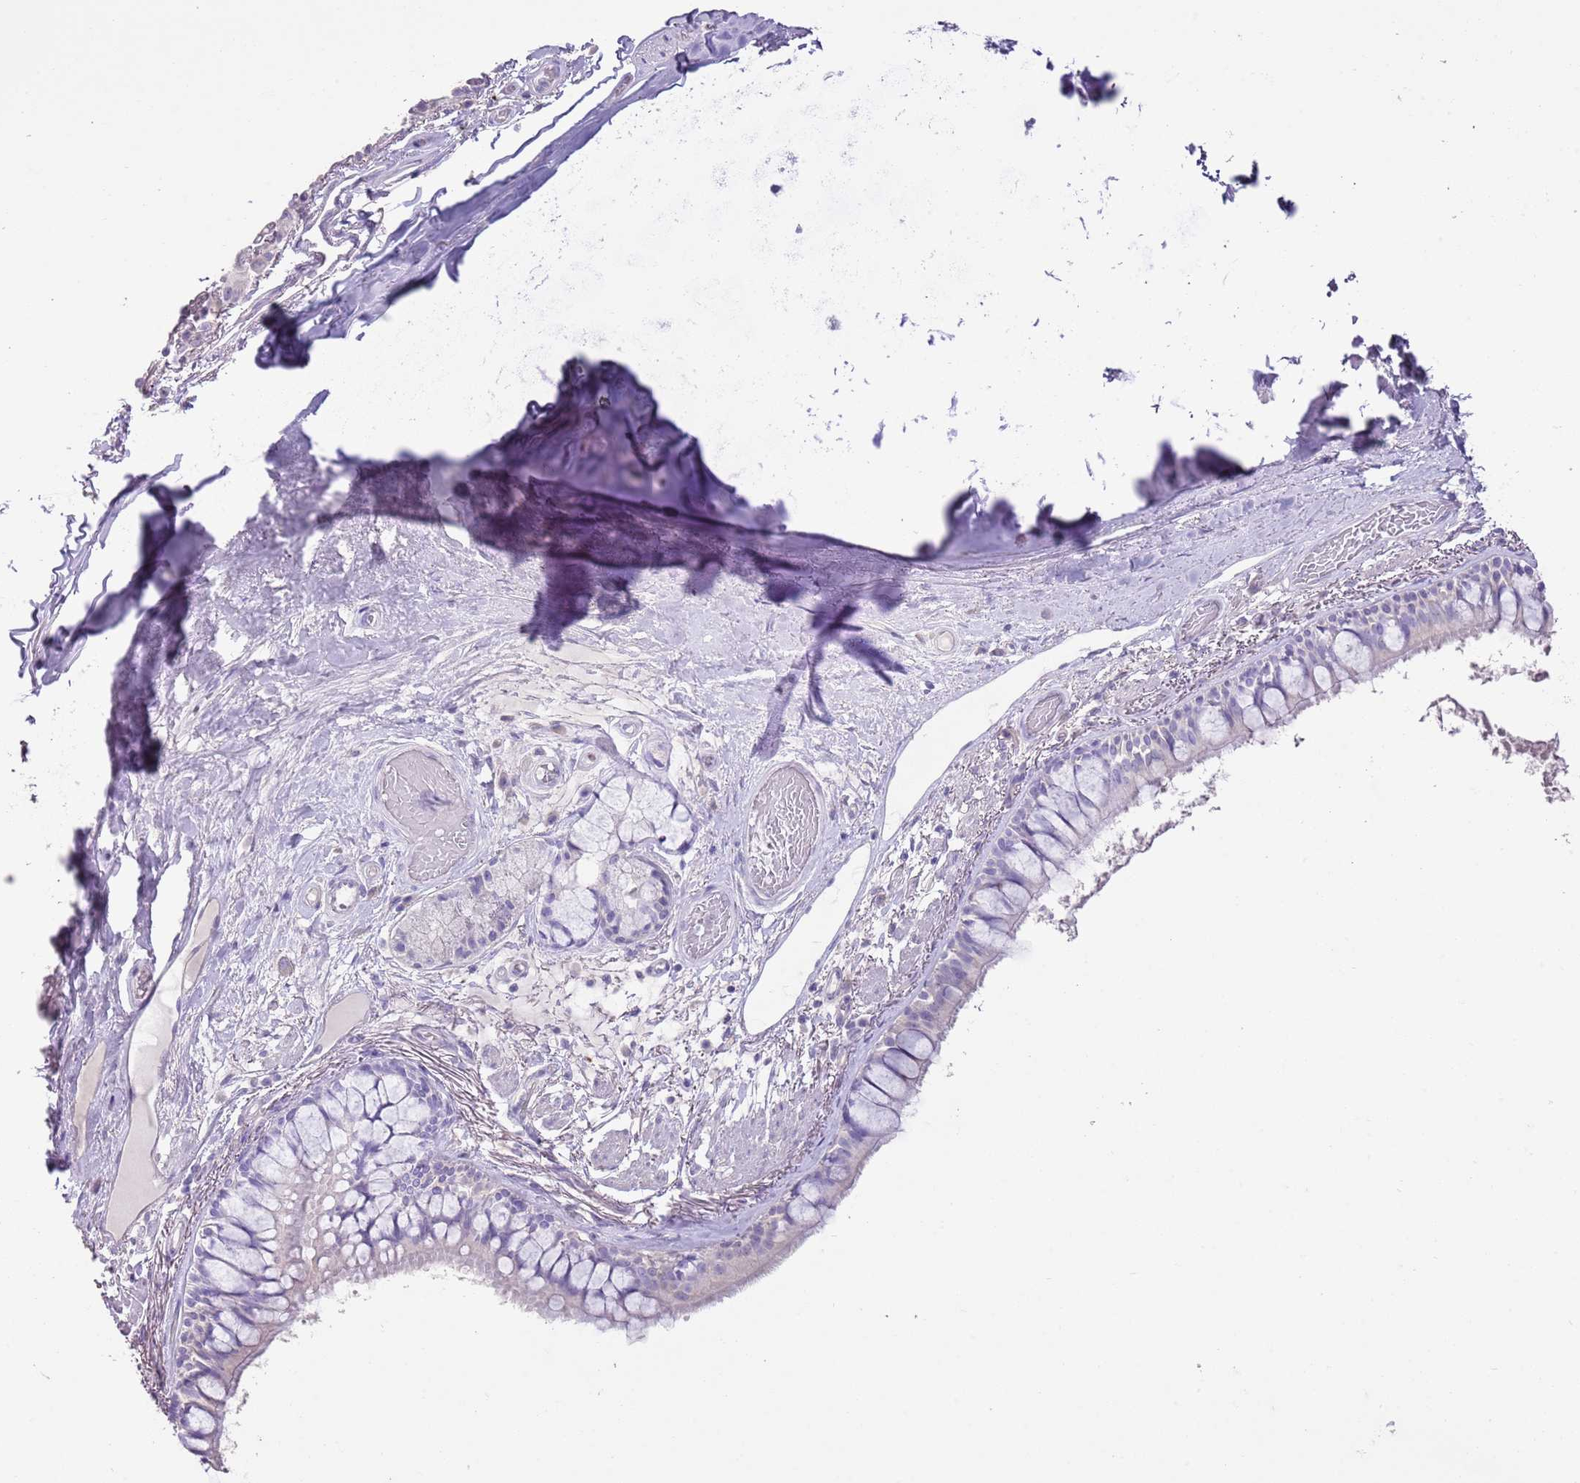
{"staining": {"intensity": "negative", "quantity": "none", "location": "none"}, "tissue": "bronchus", "cell_type": "Respiratory epithelial cells", "image_type": "normal", "snomed": [{"axis": "morphology", "description": "Normal tissue, NOS"}, {"axis": "topography", "description": "Bronchus"}], "caption": "High magnification brightfield microscopy of benign bronchus stained with DAB (3,3'-diaminobenzidine) (brown) and counterstained with hematoxylin (blue): respiratory epithelial cells show no significant expression.", "gene": "BLOC1S2", "patient": {"sex": "male", "age": 70}}